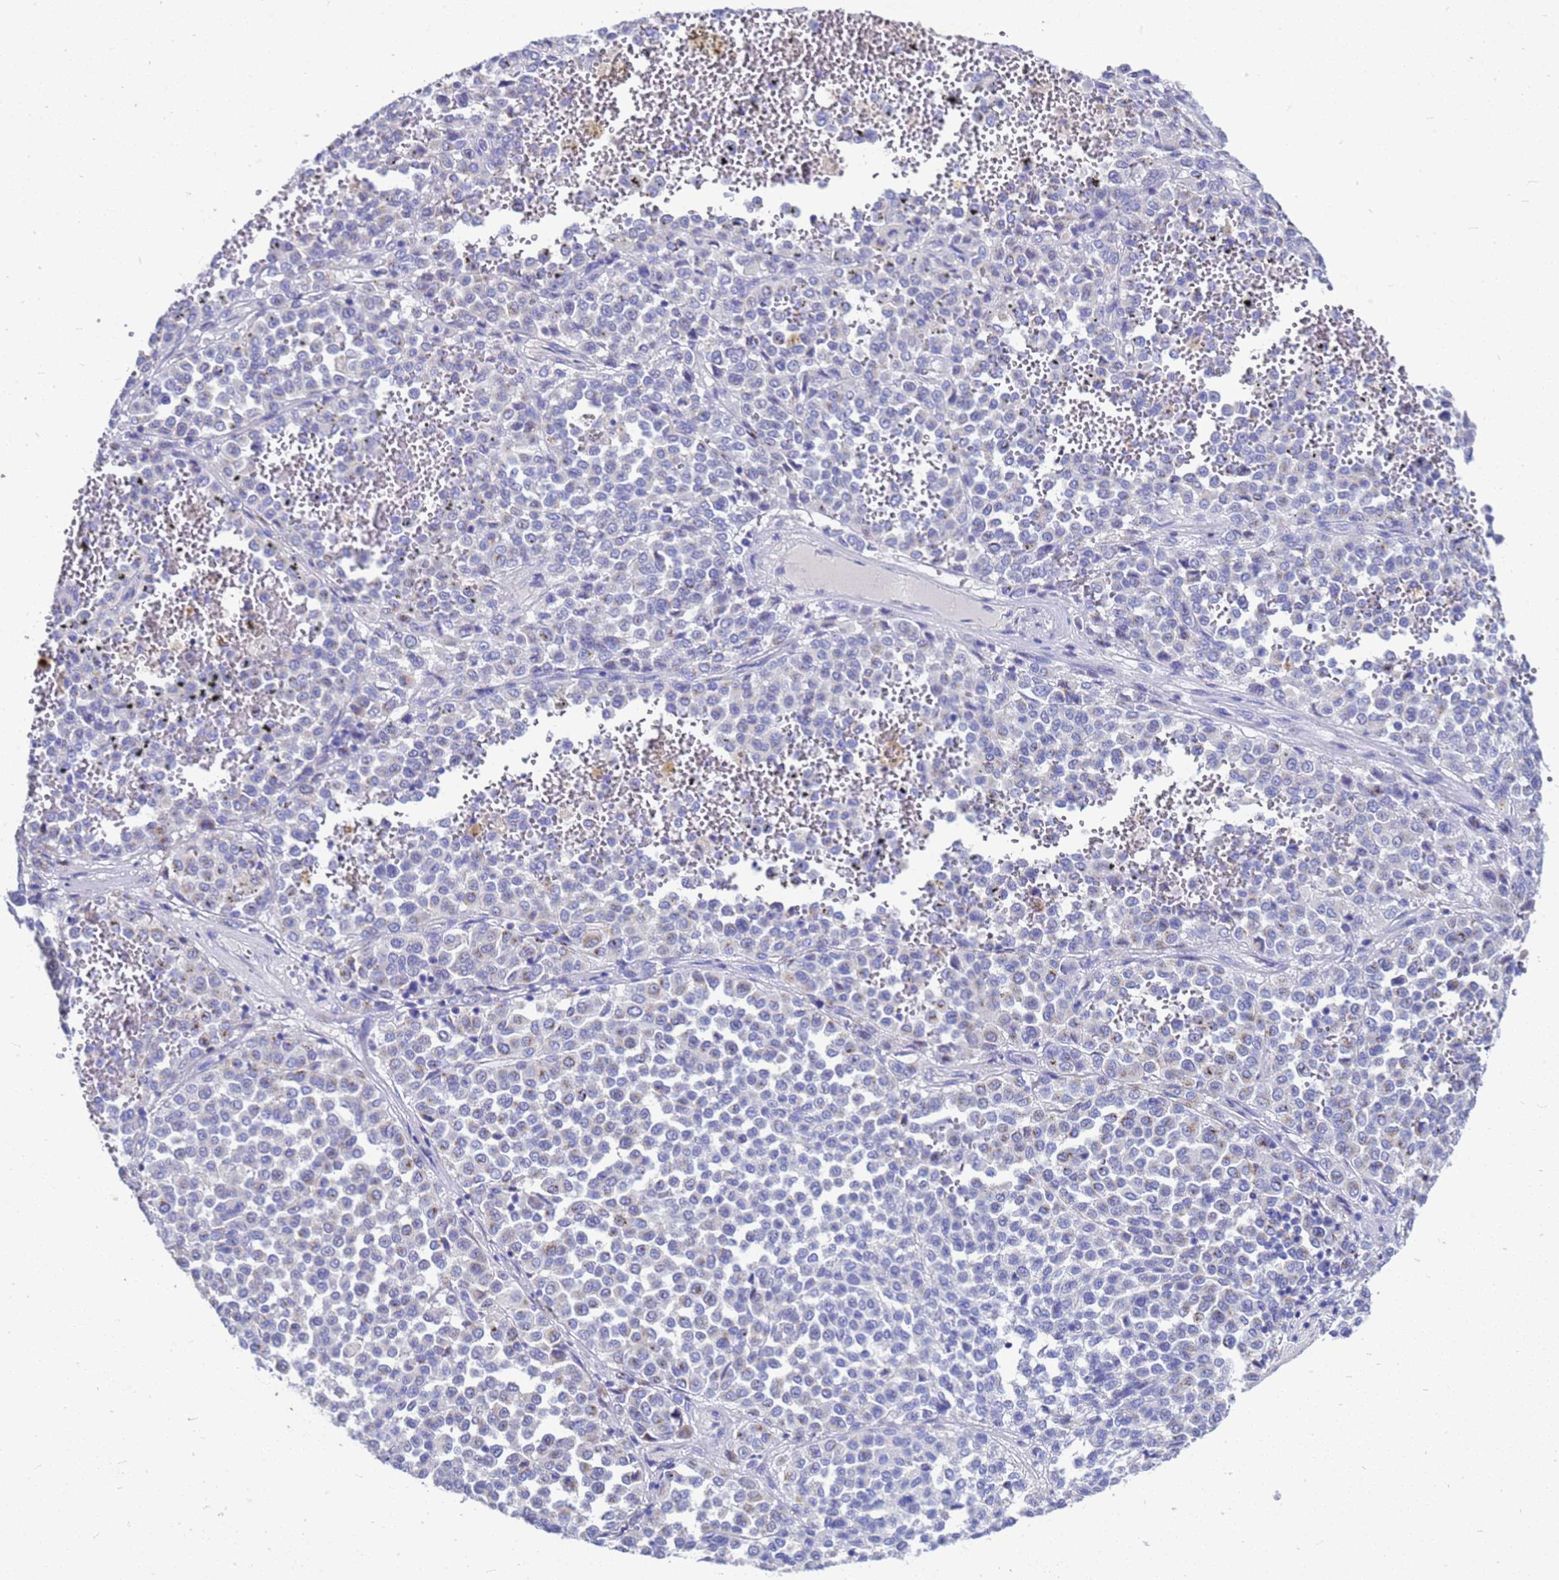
{"staining": {"intensity": "negative", "quantity": "none", "location": "none"}, "tissue": "melanoma", "cell_type": "Tumor cells", "image_type": "cancer", "snomed": [{"axis": "morphology", "description": "Malignant melanoma, Metastatic site"}, {"axis": "topography", "description": "Pancreas"}], "caption": "Melanoma was stained to show a protein in brown. There is no significant staining in tumor cells.", "gene": "OR52E2", "patient": {"sex": "female", "age": 30}}